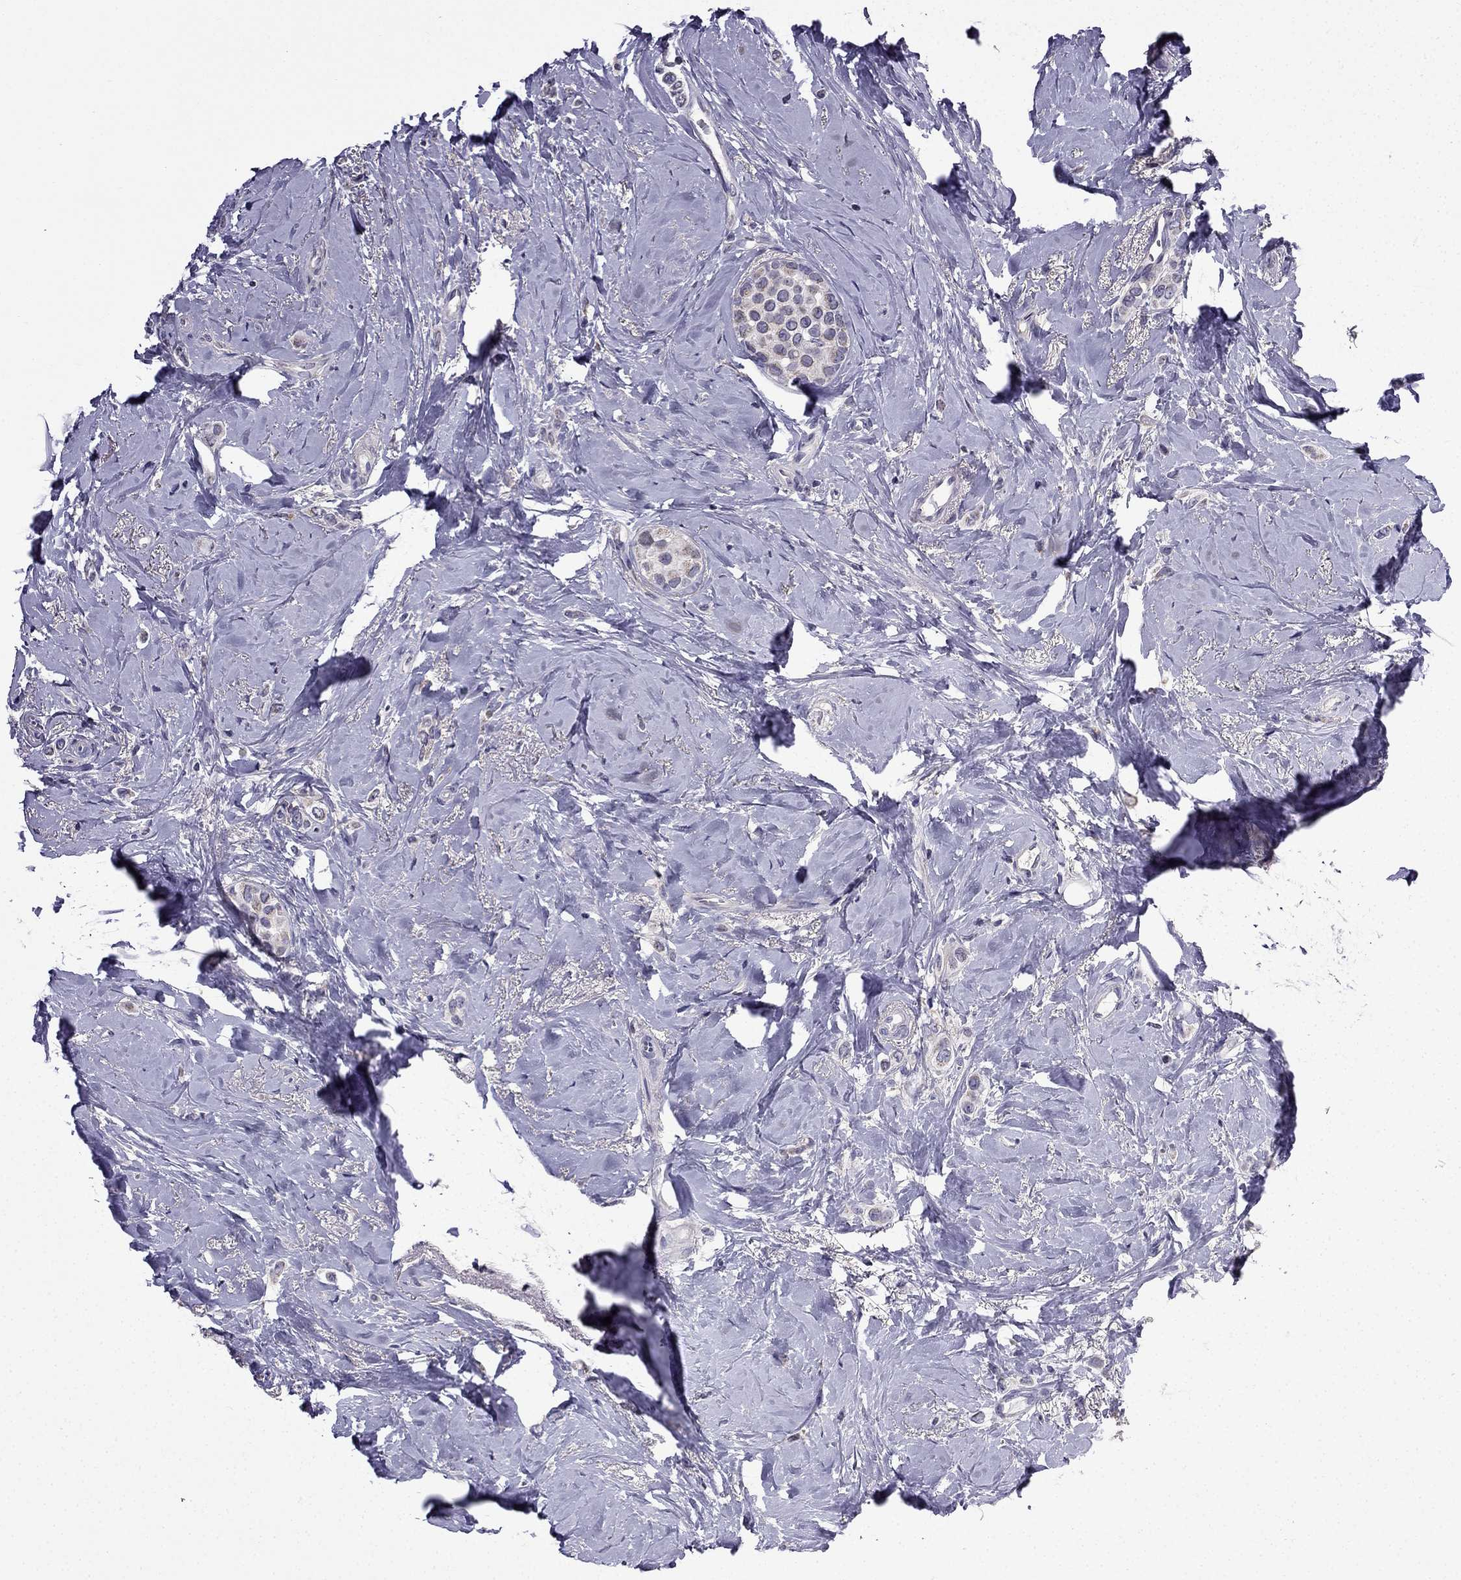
{"staining": {"intensity": "negative", "quantity": "none", "location": "none"}, "tissue": "breast cancer", "cell_type": "Tumor cells", "image_type": "cancer", "snomed": [{"axis": "morphology", "description": "Lobular carcinoma"}, {"axis": "topography", "description": "Breast"}], "caption": "Tumor cells are negative for brown protein staining in breast cancer.", "gene": "SLC6A2", "patient": {"sex": "female", "age": 66}}